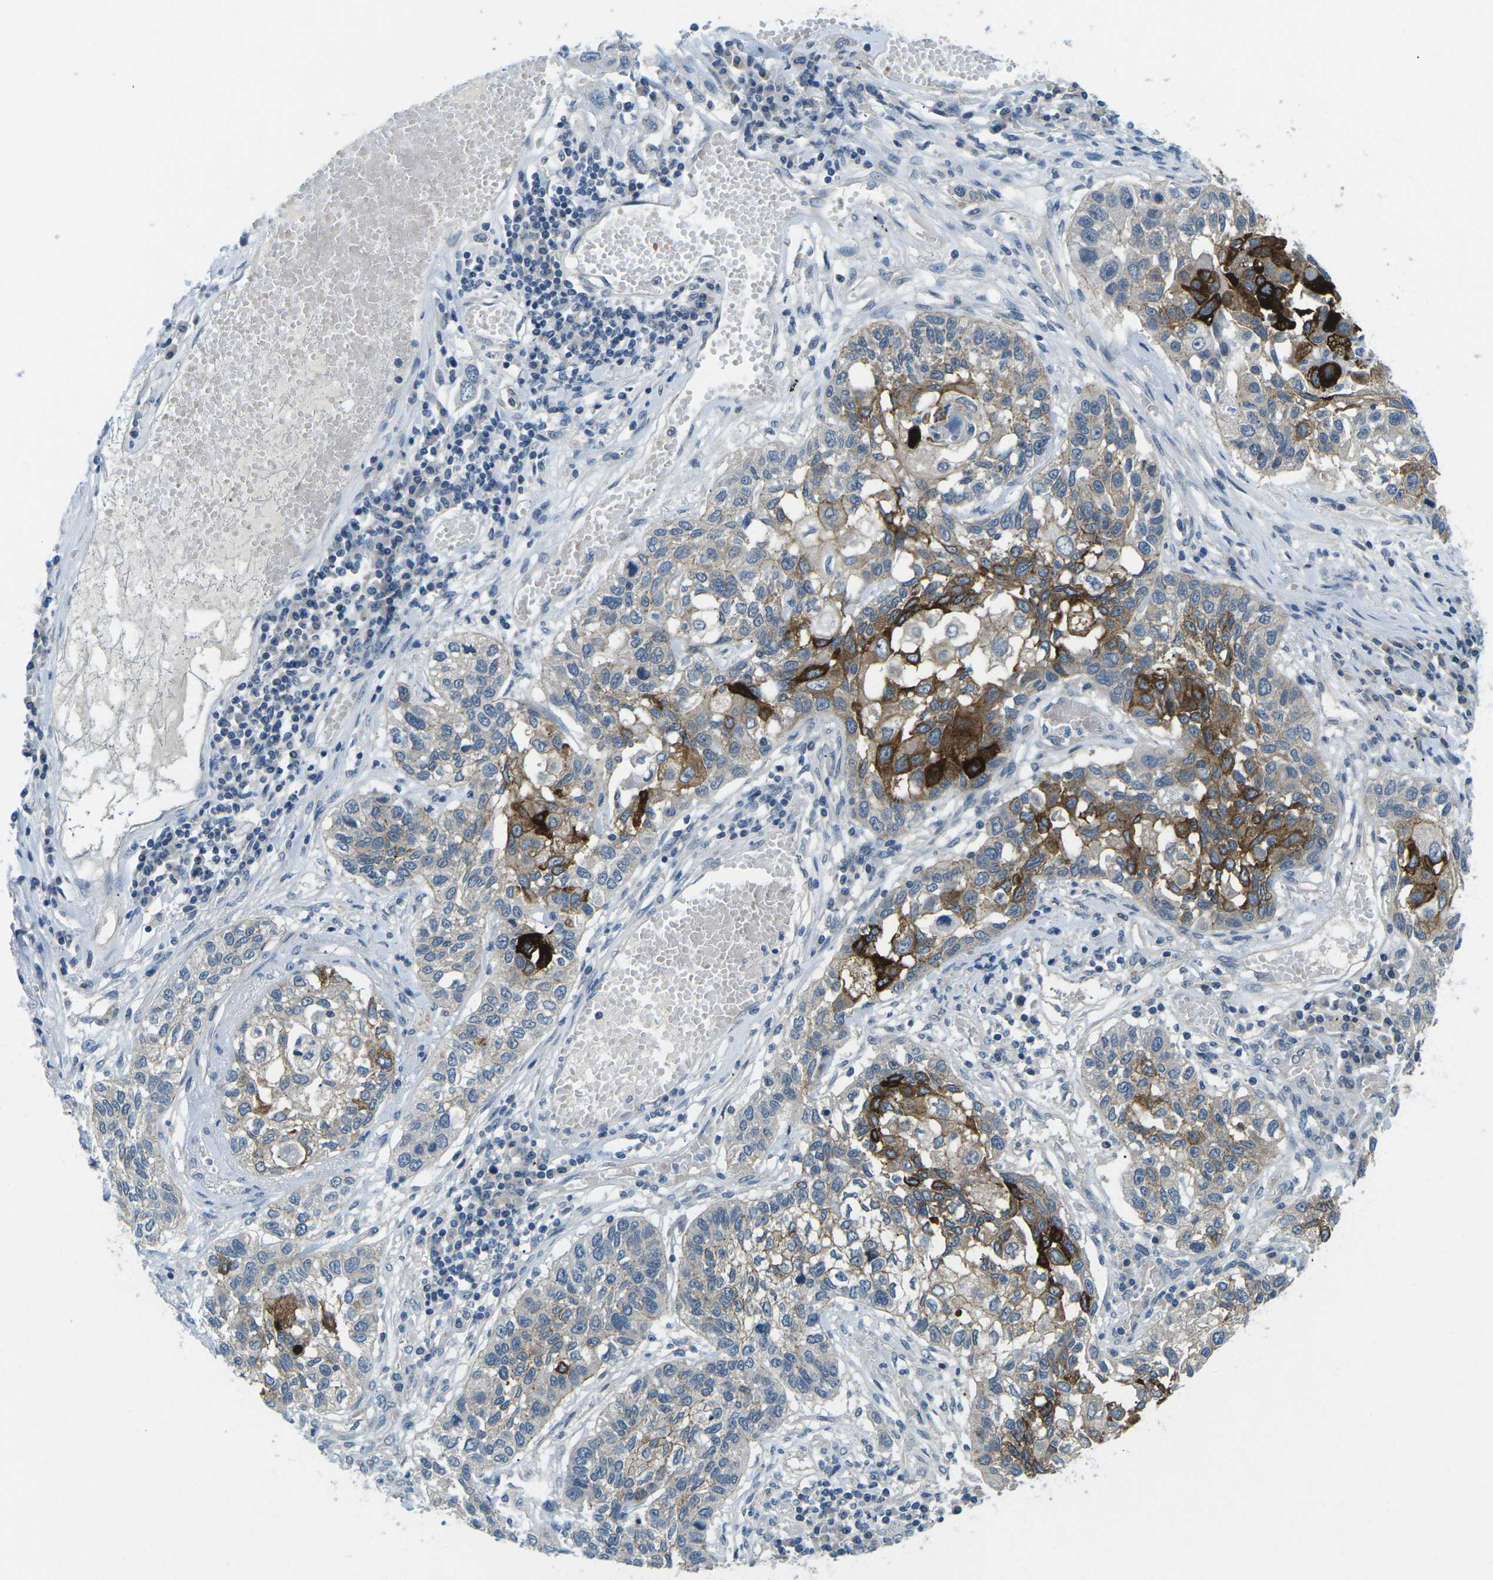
{"staining": {"intensity": "strong", "quantity": "25%-75%", "location": "cytoplasmic/membranous"}, "tissue": "lung cancer", "cell_type": "Tumor cells", "image_type": "cancer", "snomed": [{"axis": "morphology", "description": "Squamous cell carcinoma, NOS"}, {"axis": "topography", "description": "Lung"}], "caption": "Immunohistochemical staining of lung squamous cell carcinoma demonstrates high levels of strong cytoplasmic/membranous protein staining in about 25%-75% of tumor cells. (Stains: DAB (3,3'-diaminobenzidine) in brown, nuclei in blue, Microscopy: brightfield microscopy at high magnification).", "gene": "CTNND1", "patient": {"sex": "male", "age": 71}}